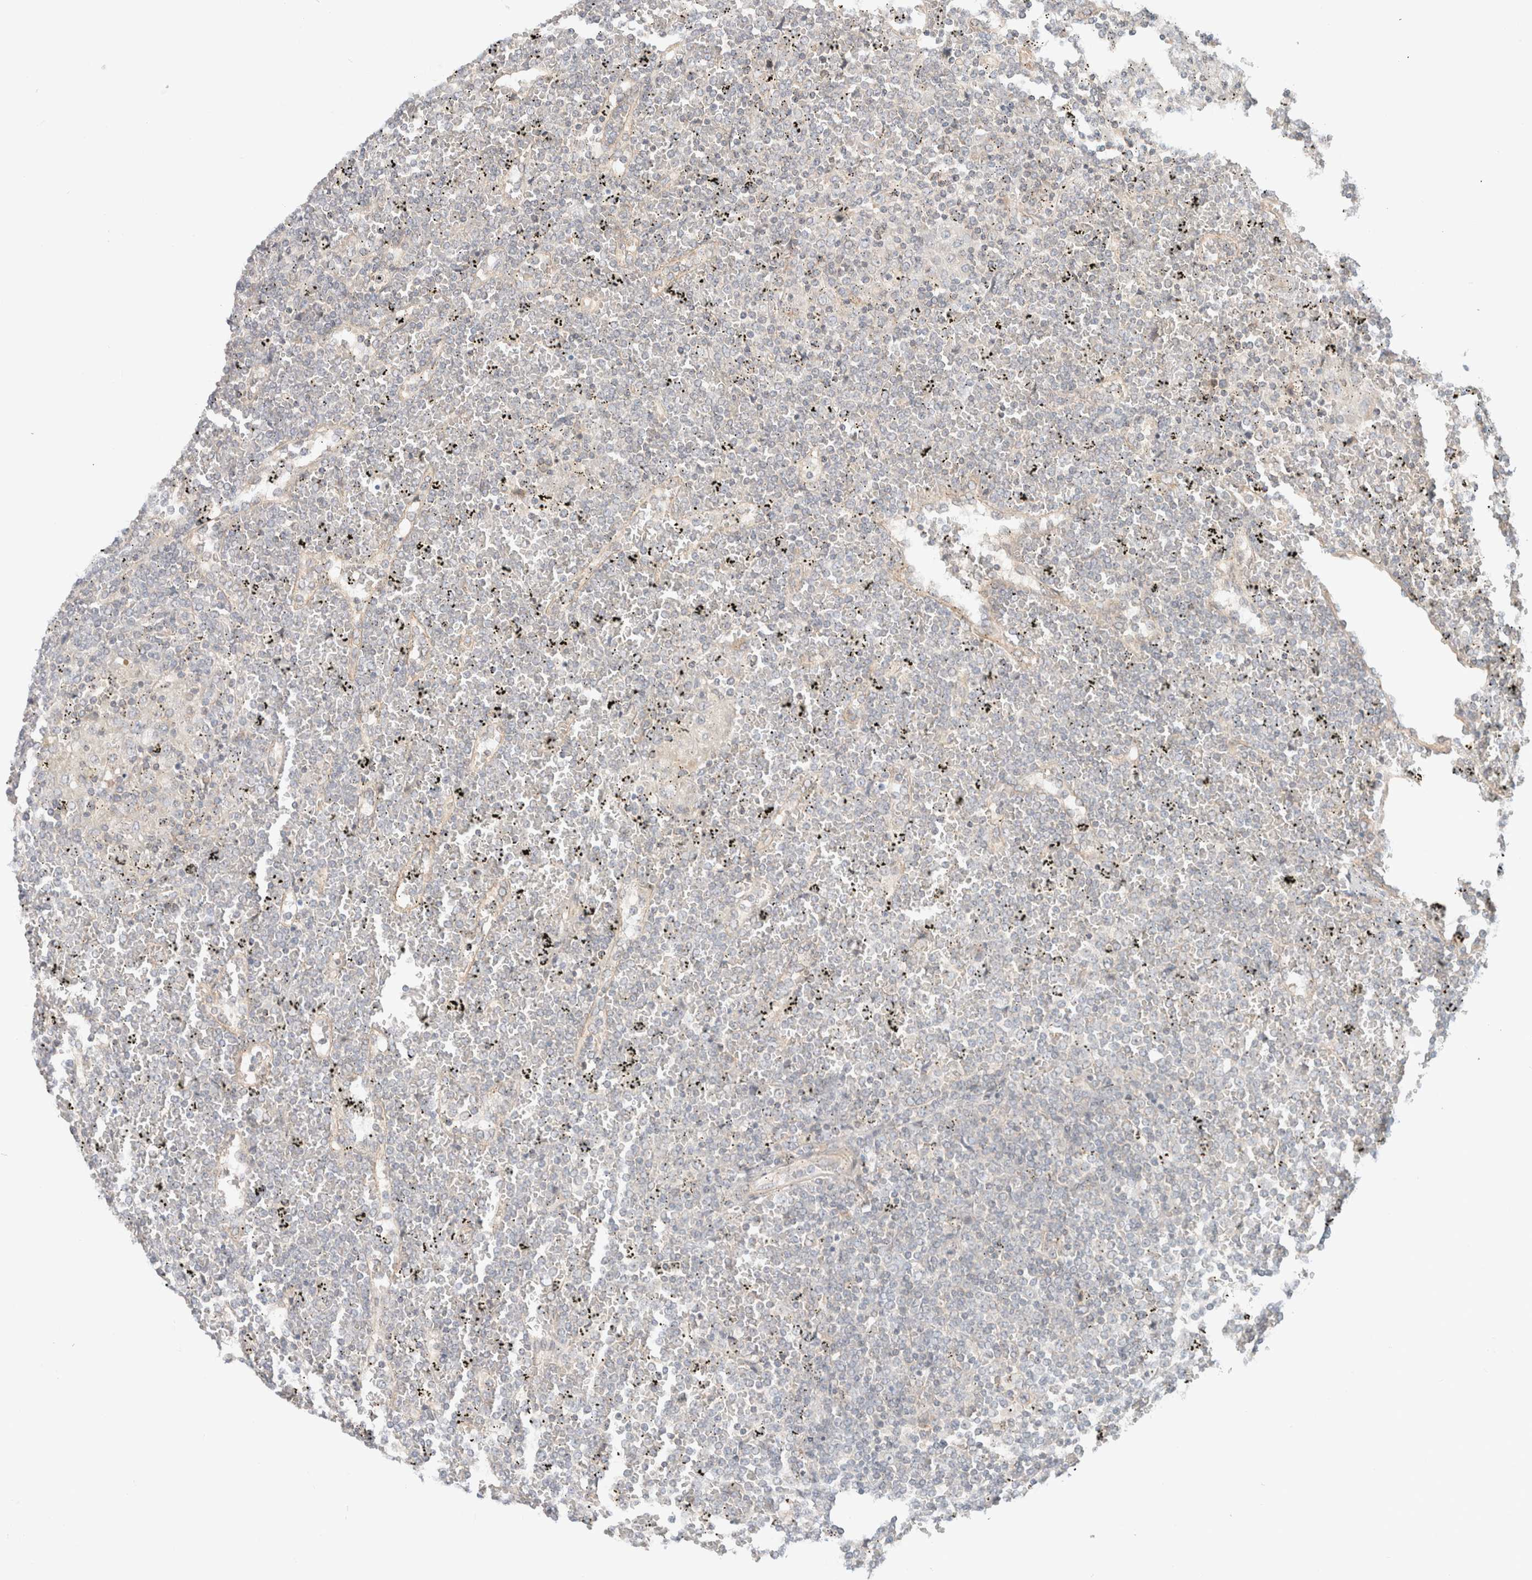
{"staining": {"intensity": "negative", "quantity": "none", "location": "none"}, "tissue": "lymphoma", "cell_type": "Tumor cells", "image_type": "cancer", "snomed": [{"axis": "morphology", "description": "Malignant lymphoma, non-Hodgkin's type, Low grade"}, {"axis": "topography", "description": "Spleen"}], "caption": "A photomicrograph of human lymphoma is negative for staining in tumor cells.", "gene": "MARK3", "patient": {"sex": "female", "age": 19}}